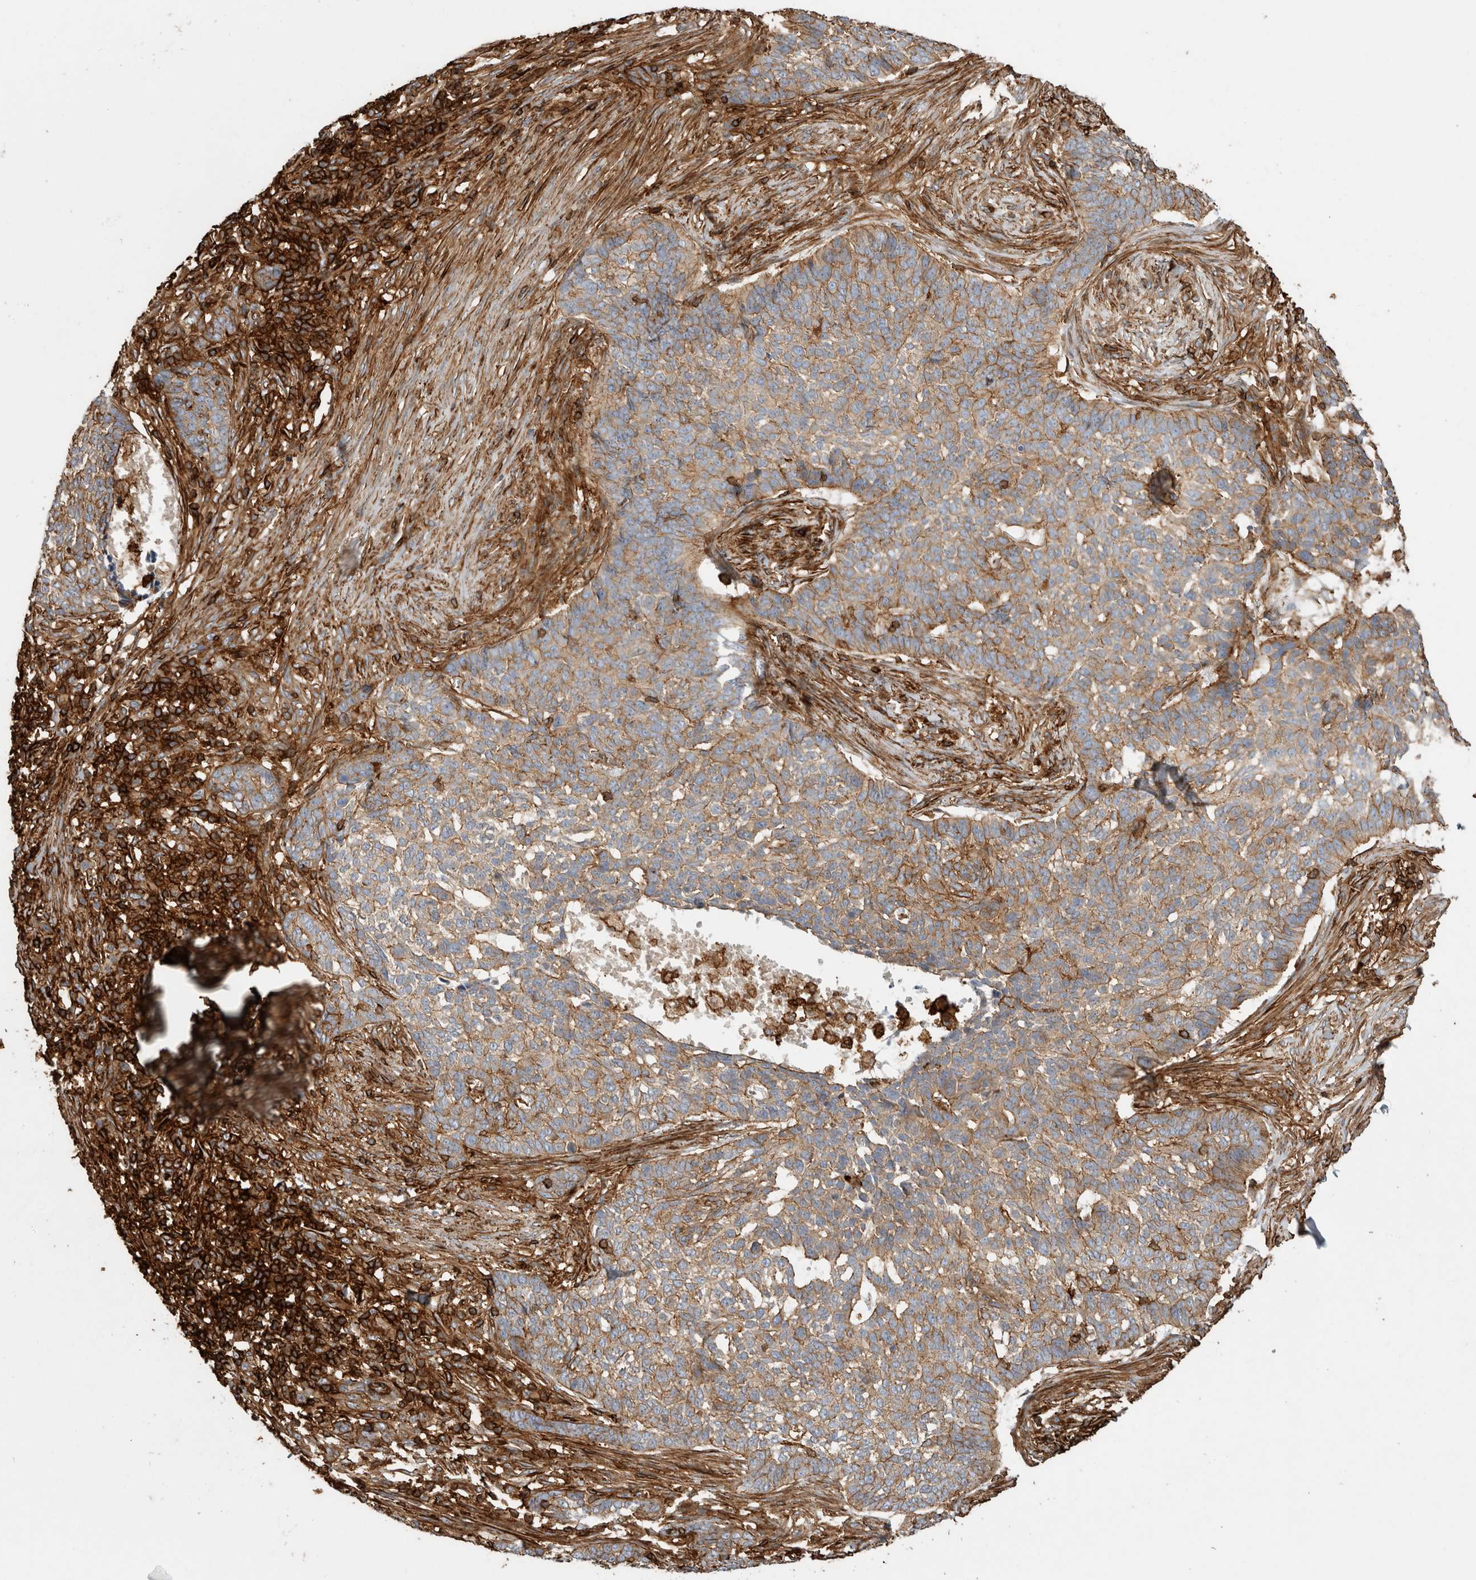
{"staining": {"intensity": "moderate", "quantity": ">75%", "location": "cytoplasmic/membranous"}, "tissue": "skin cancer", "cell_type": "Tumor cells", "image_type": "cancer", "snomed": [{"axis": "morphology", "description": "Basal cell carcinoma"}, {"axis": "topography", "description": "Skin"}], "caption": "Moderate cytoplasmic/membranous staining is present in approximately >75% of tumor cells in skin basal cell carcinoma.", "gene": "GPER1", "patient": {"sex": "male", "age": 85}}